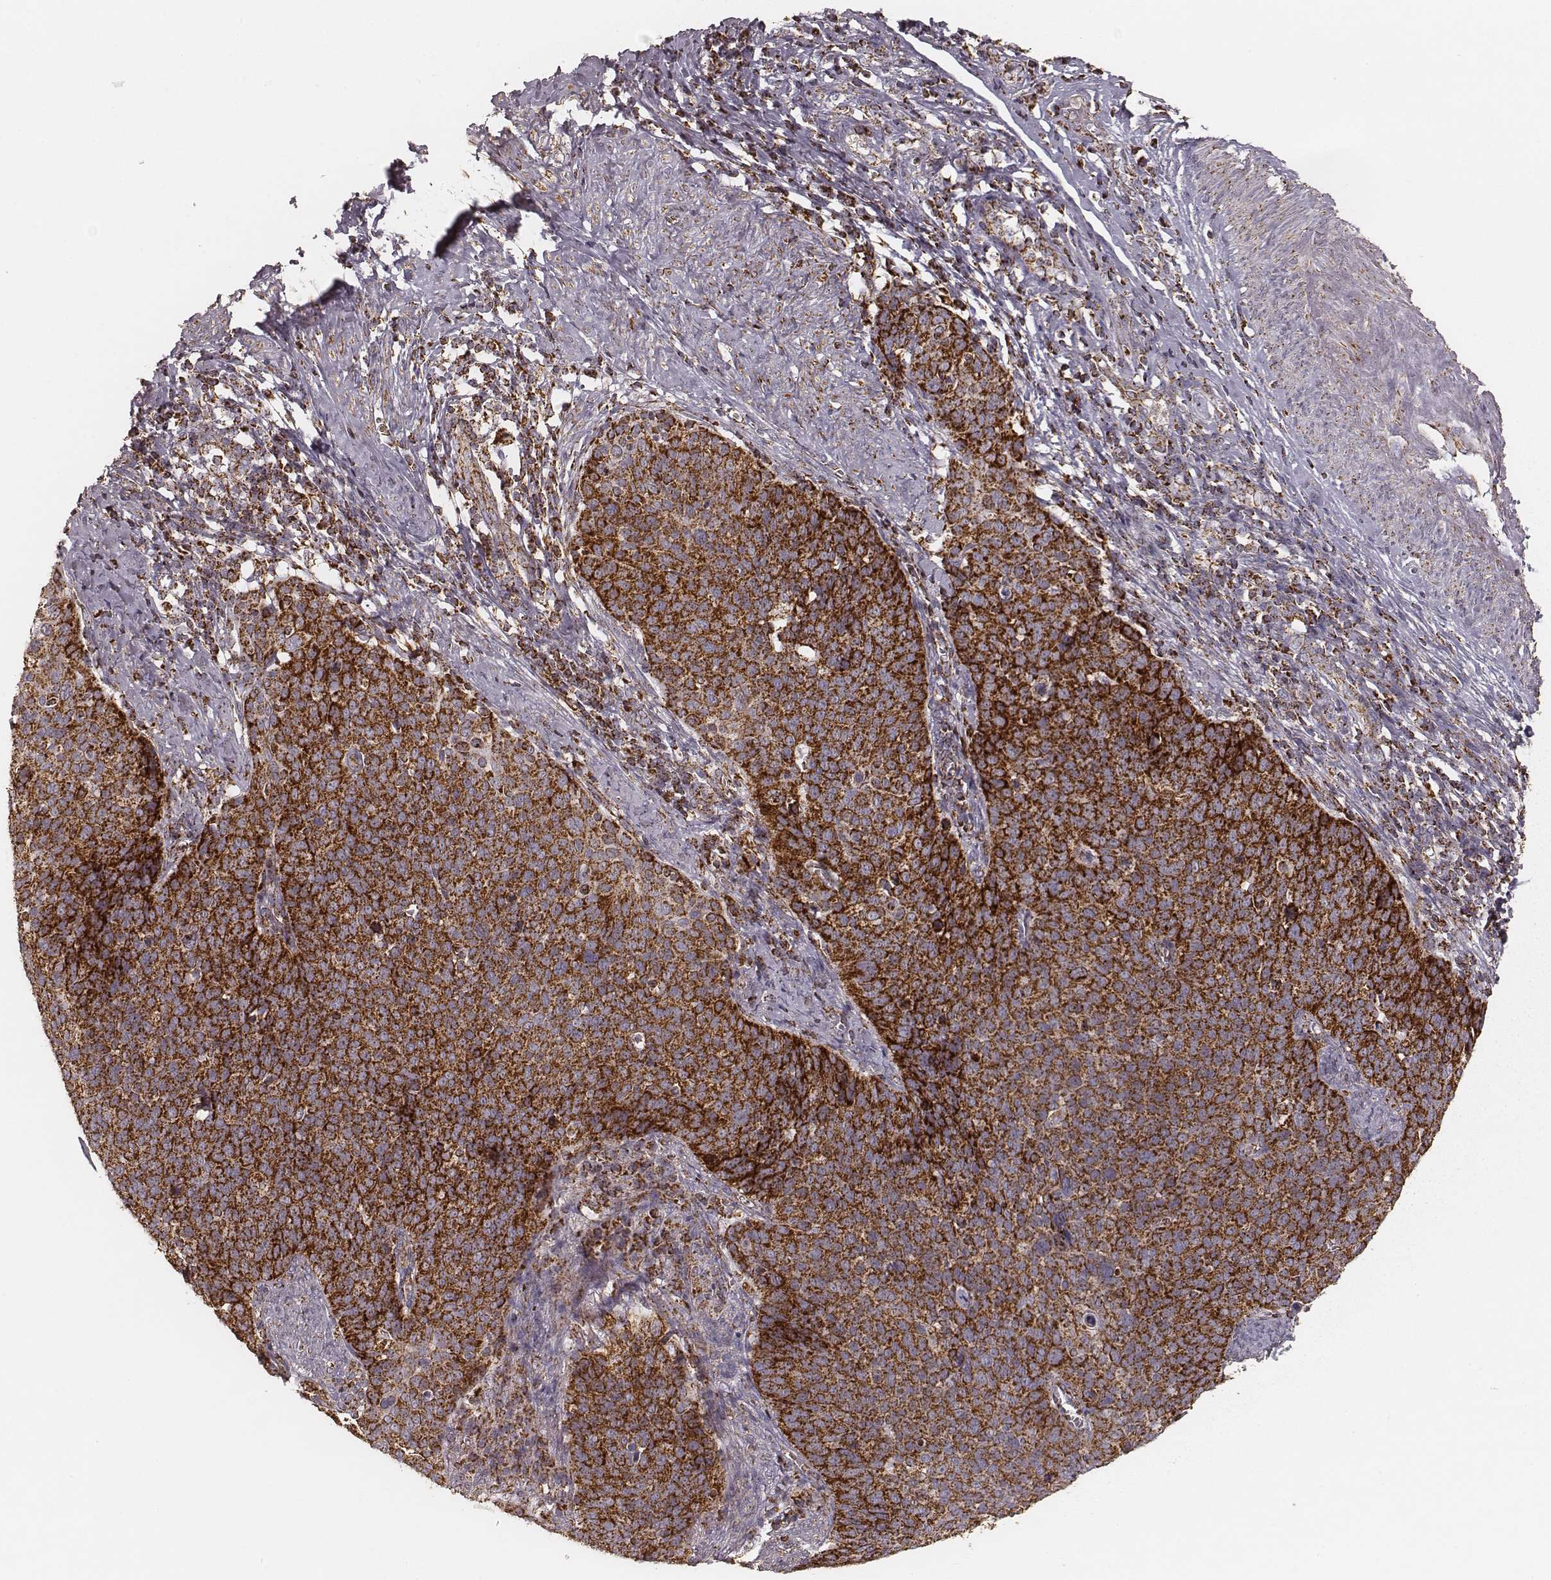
{"staining": {"intensity": "strong", "quantity": ">75%", "location": "cytoplasmic/membranous"}, "tissue": "cervical cancer", "cell_type": "Tumor cells", "image_type": "cancer", "snomed": [{"axis": "morphology", "description": "Normal tissue, NOS"}, {"axis": "morphology", "description": "Squamous cell carcinoma, NOS"}, {"axis": "topography", "description": "Cervix"}], "caption": "Tumor cells show high levels of strong cytoplasmic/membranous staining in approximately >75% of cells in human squamous cell carcinoma (cervical).", "gene": "CS", "patient": {"sex": "female", "age": 39}}